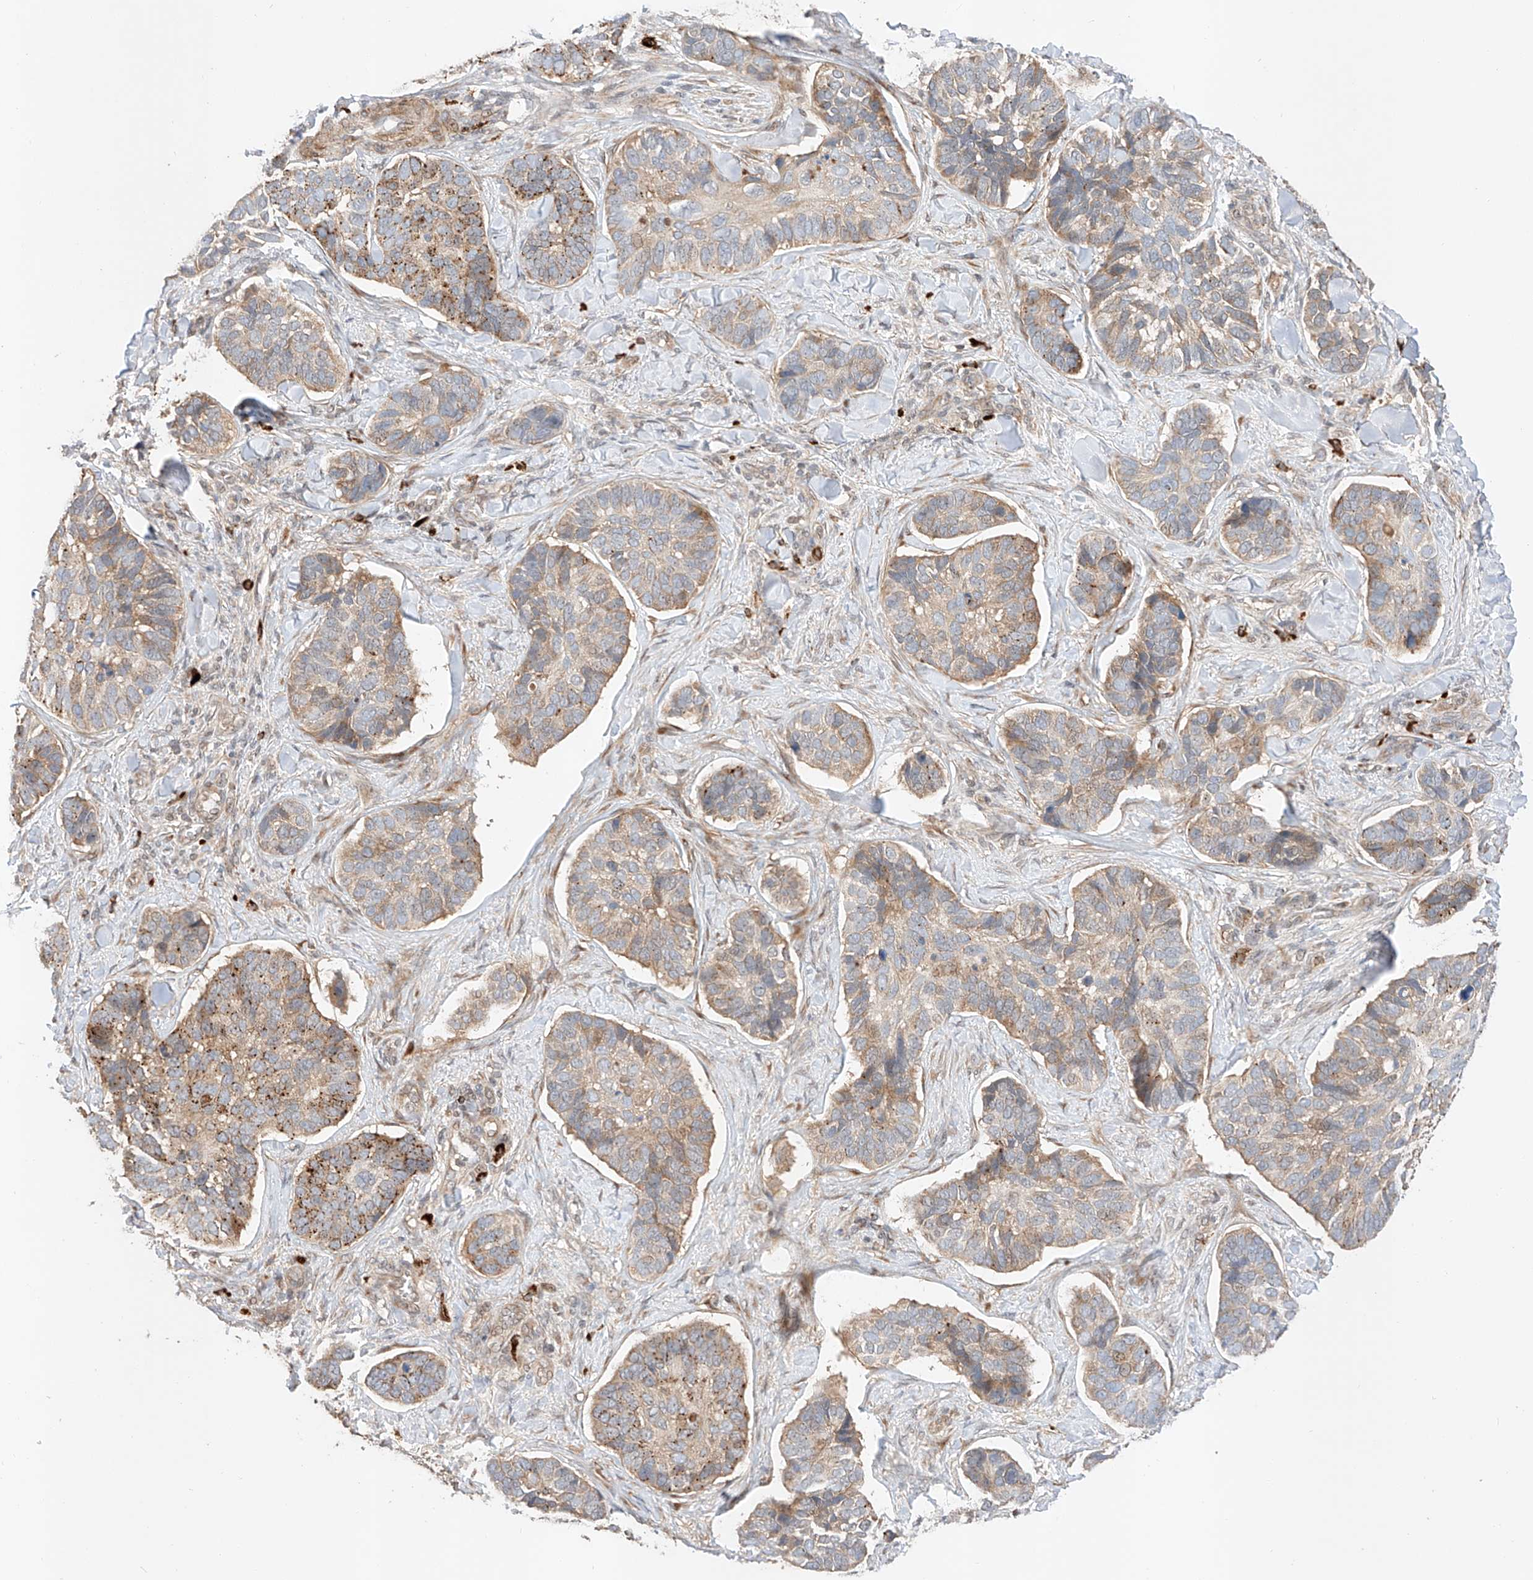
{"staining": {"intensity": "moderate", "quantity": ">75%", "location": "cytoplasmic/membranous"}, "tissue": "skin cancer", "cell_type": "Tumor cells", "image_type": "cancer", "snomed": [{"axis": "morphology", "description": "Basal cell carcinoma"}, {"axis": "topography", "description": "Skin"}], "caption": "Immunohistochemical staining of human skin cancer displays medium levels of moderate cytoplasmic/membranous positivity in about >75% of tumor cells.", "gene": "RAB23", "patient": {"sex": "male", "age": 62}}